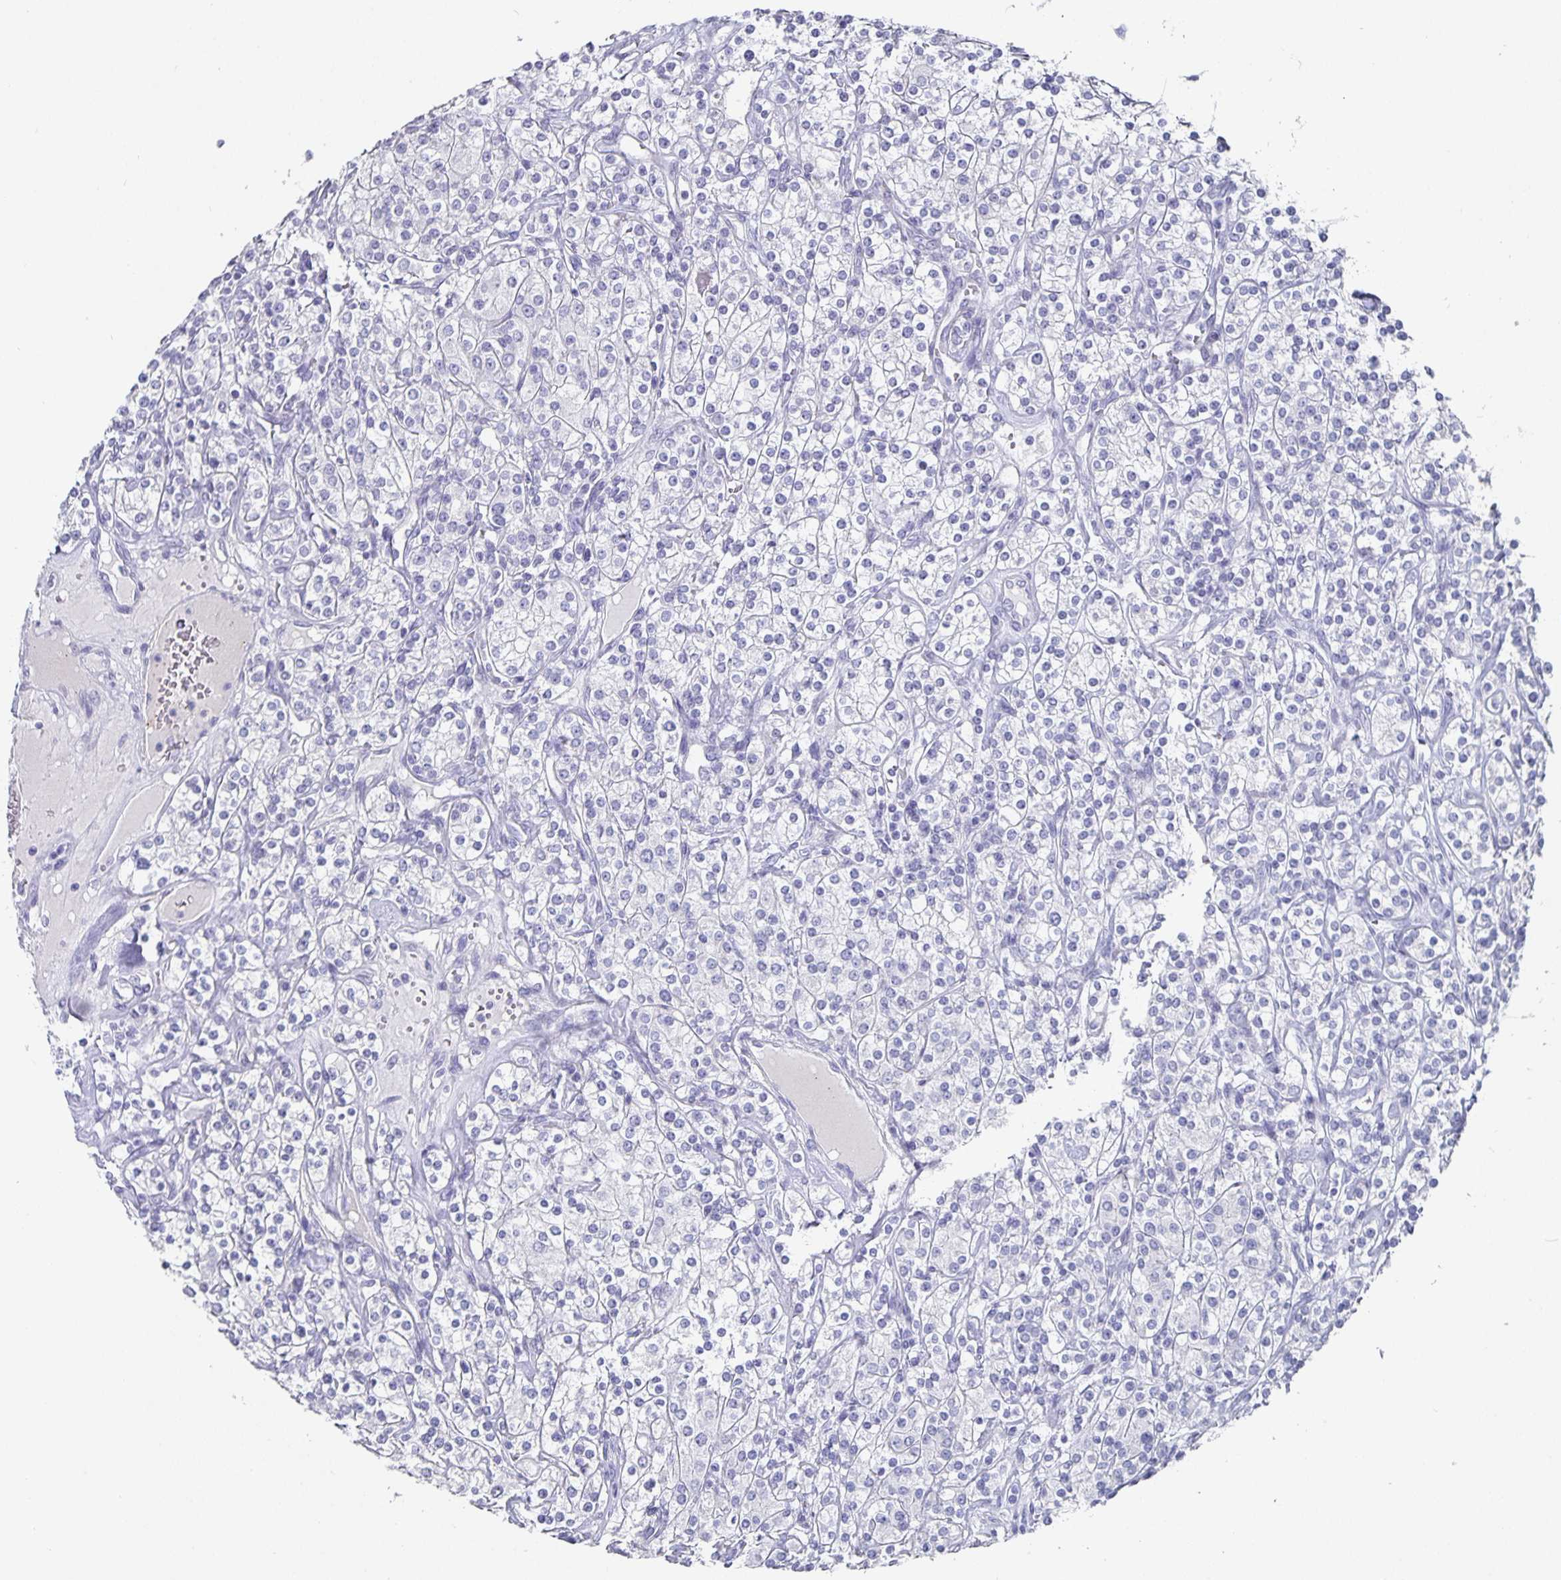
{"staining": {"intensity": "negative", "quantity": "none", "location": "none"}, "tissue": "renal cancer", "cell_type": "Tumor cells", "image_type": "cancer", "snomed": [{"axis": "morphology", "description": "Adenocarcinoma, NOS"}, {"axis": "topography", "description": "Kidney"}], "caption": "IHC micrograph of neoplastic tissue: adenocarcinoma (renal) stained with DAB (3,3'-diaminobenzidine) demonstrates no significant protein staining in tumor cells.", "gene": "CHGA", "patient": {"sex": "male", "age": 77}}